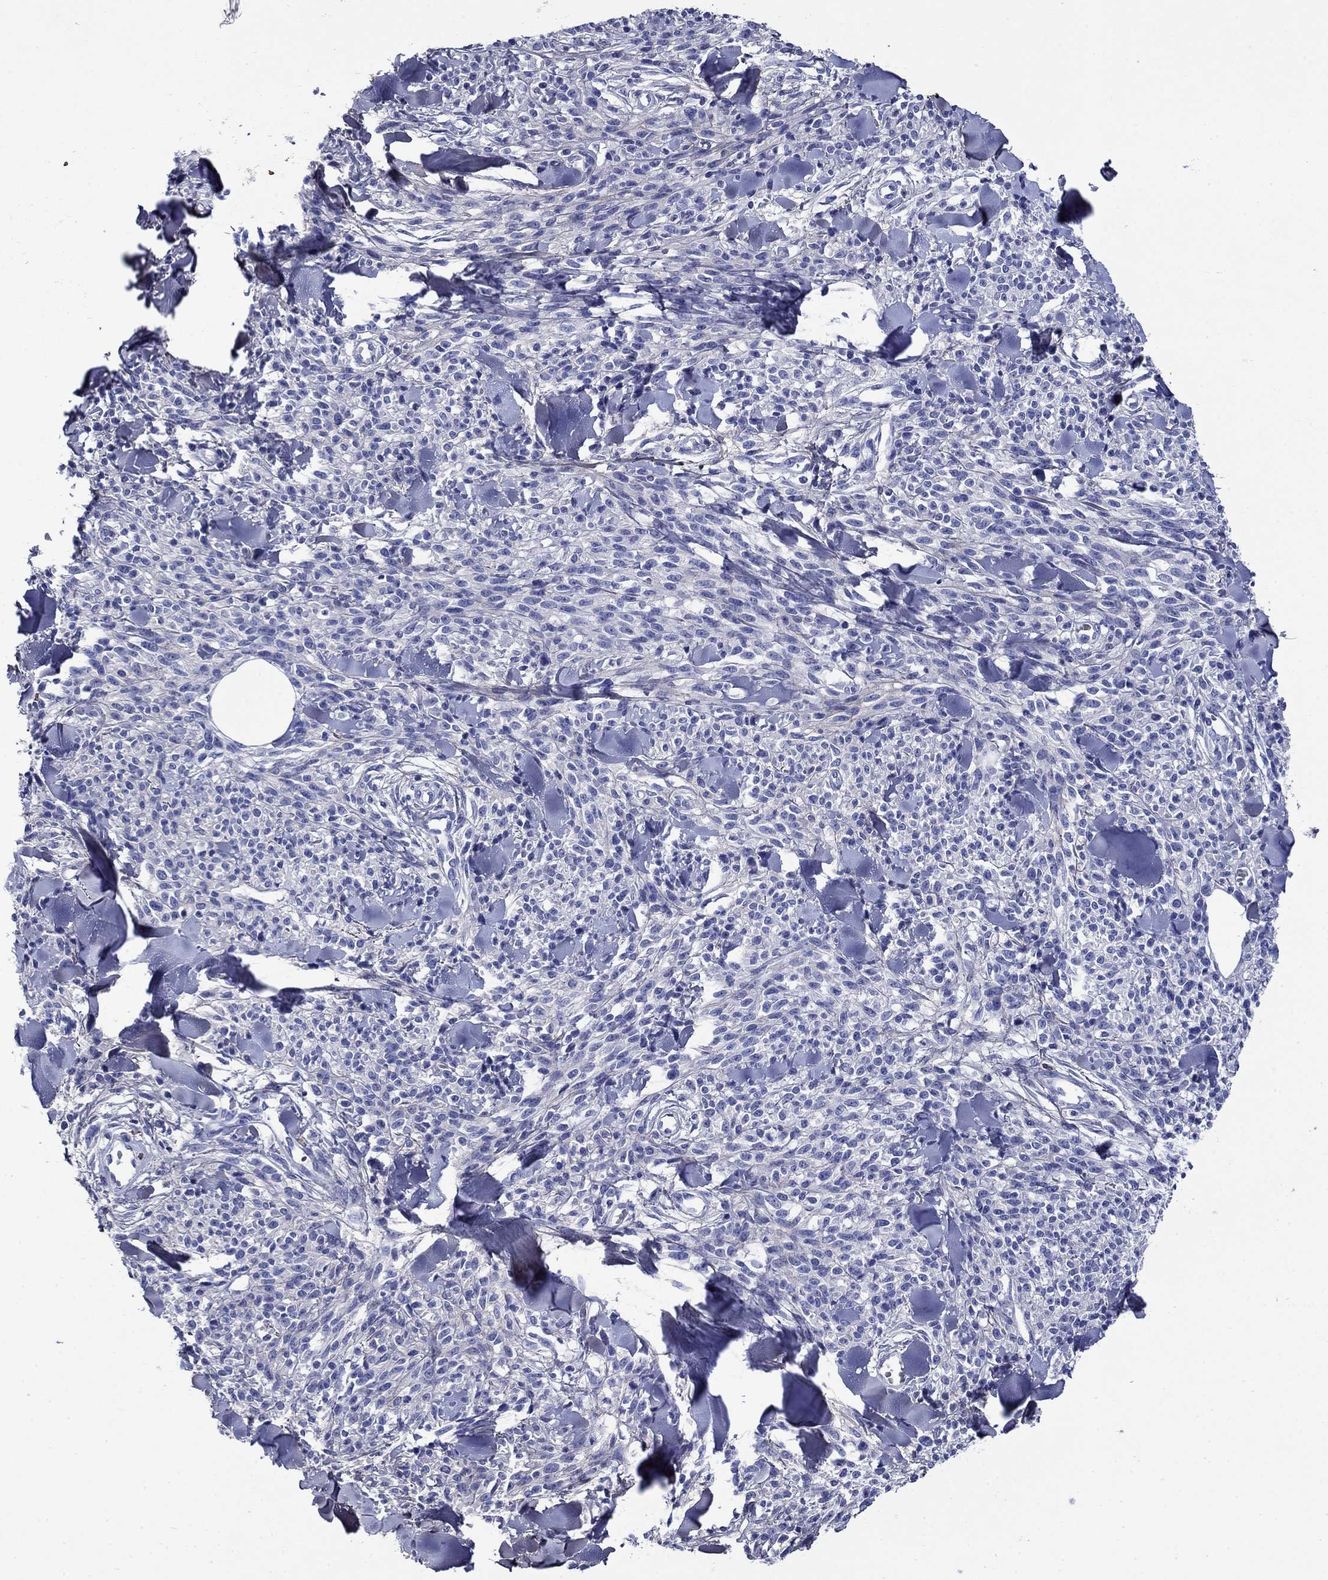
{"staining": {"intensity": "negative", "quantity": "none", "location": "none"}, "tissue": "melanoma", "cell_type": "Tumor cells", "image_type": "cancer", "snomed": [{"axis": "morphology", "description": "Malignant melanoma, NOS"}, {"axis": "topography", "description": "Skin"}, {"axis": "topography", "description": "Skin of trunk"}], "caption": "Photomicrograph shows no protein expression in tumor cells of malignant melanoma tissue.", "gene": "TFR2", "patient": {"sex": "male", "age": 74}}